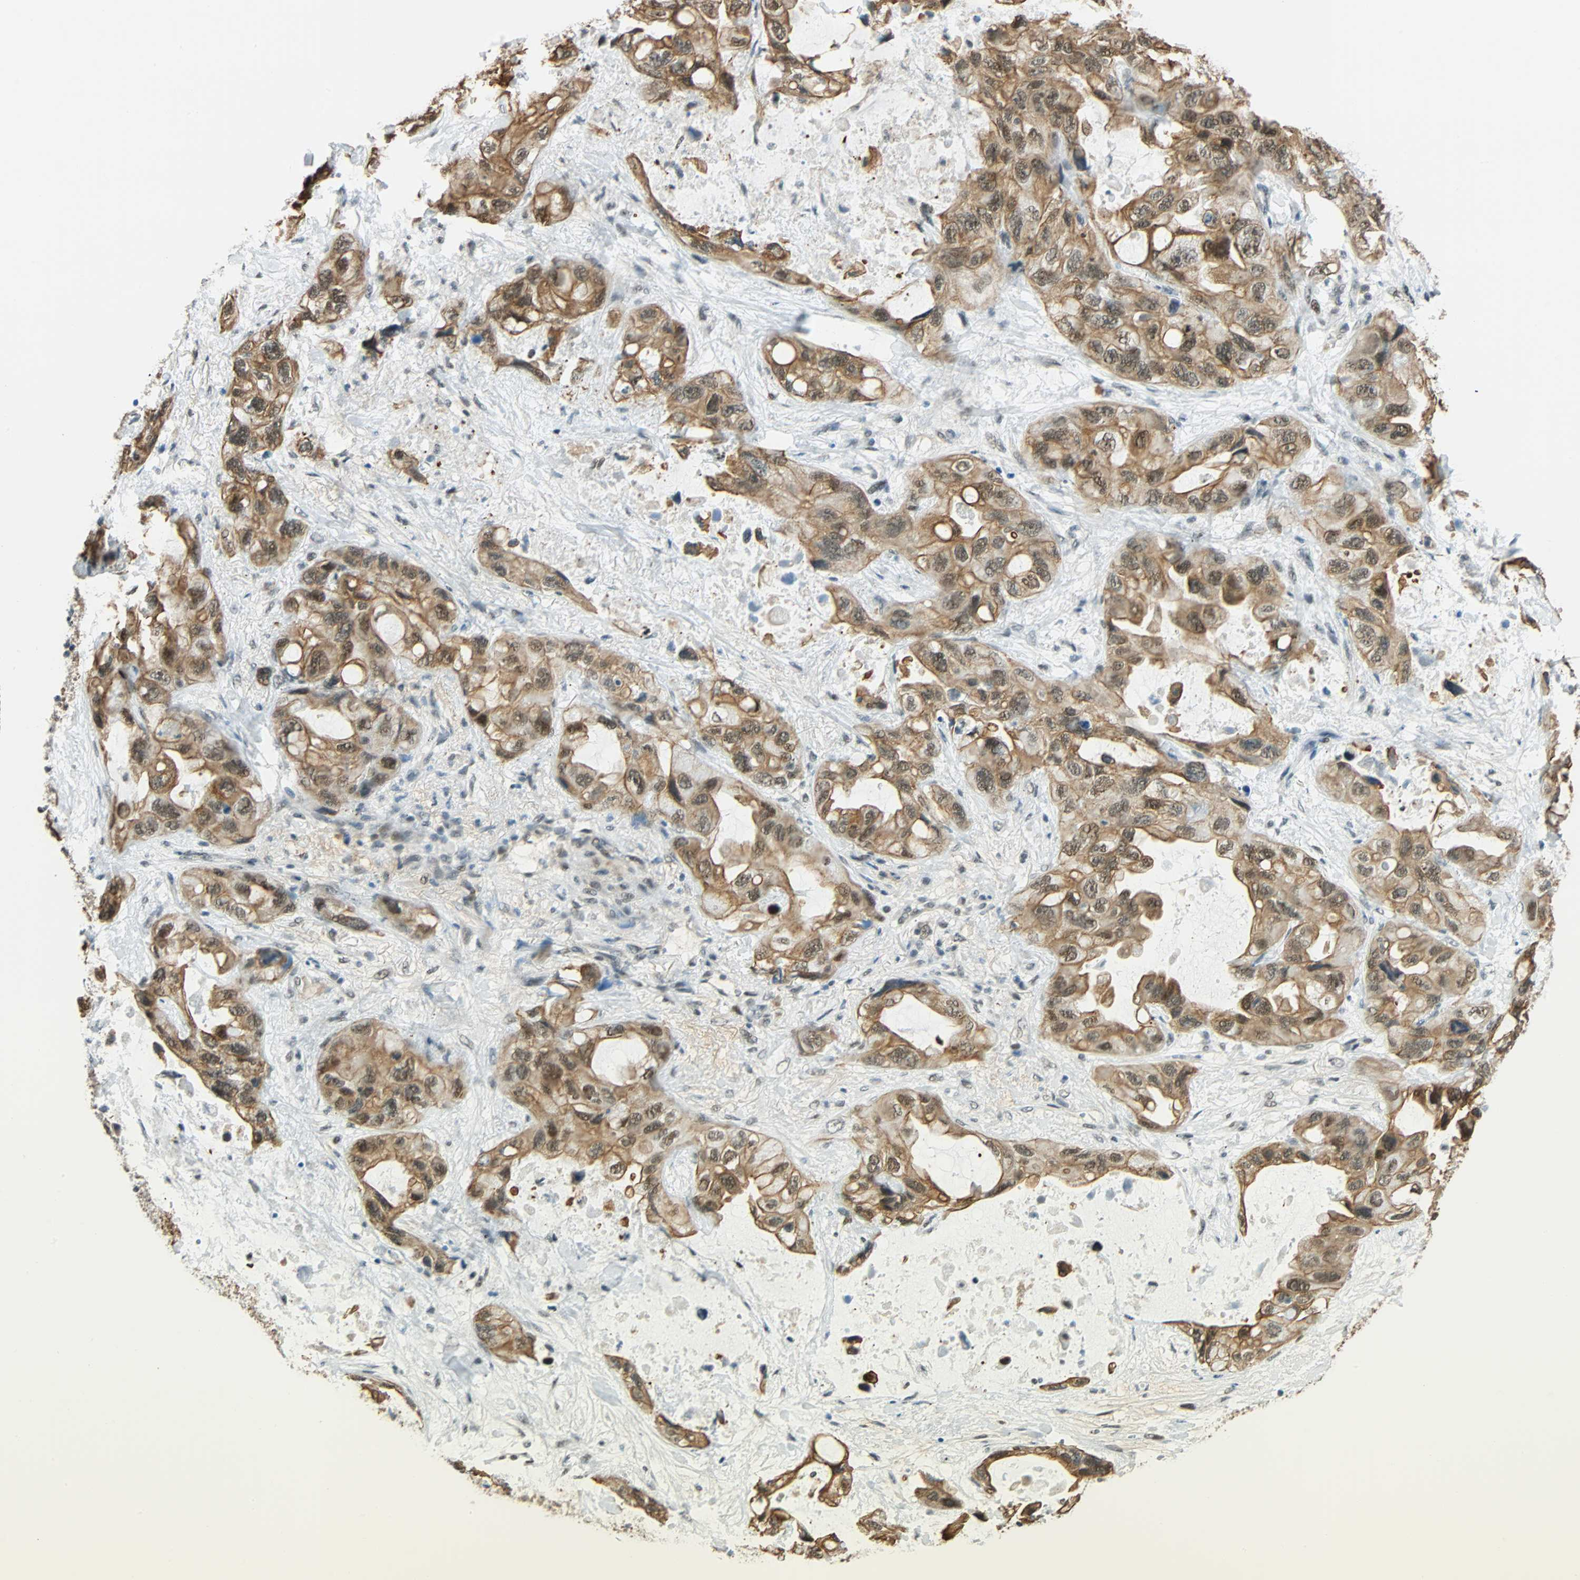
{"staining": {"intensity": "moderate", "quantity": ">75%", "location": "cytoplasmic/membranous,nuclear"}, "tissue": "lung cancer", "cell_type": "Tumor cells", "image_type": "cancer", "snomed": [{"axis": "morphology", "description": "Squamous cell carcinoma, NOS"}, {"axis": "topography", "description": "Lung"}], "caption": "Moderate cytoplasmic/membranous and nuclear staining is identified in approximately >75% of tumor cells in lung squamous cell carcinoma. (brown staining indicates protein expression, while blue staining denotes nuclei).", "gene": "NELFE", "patient": {"sex": "female", "age": 73}}